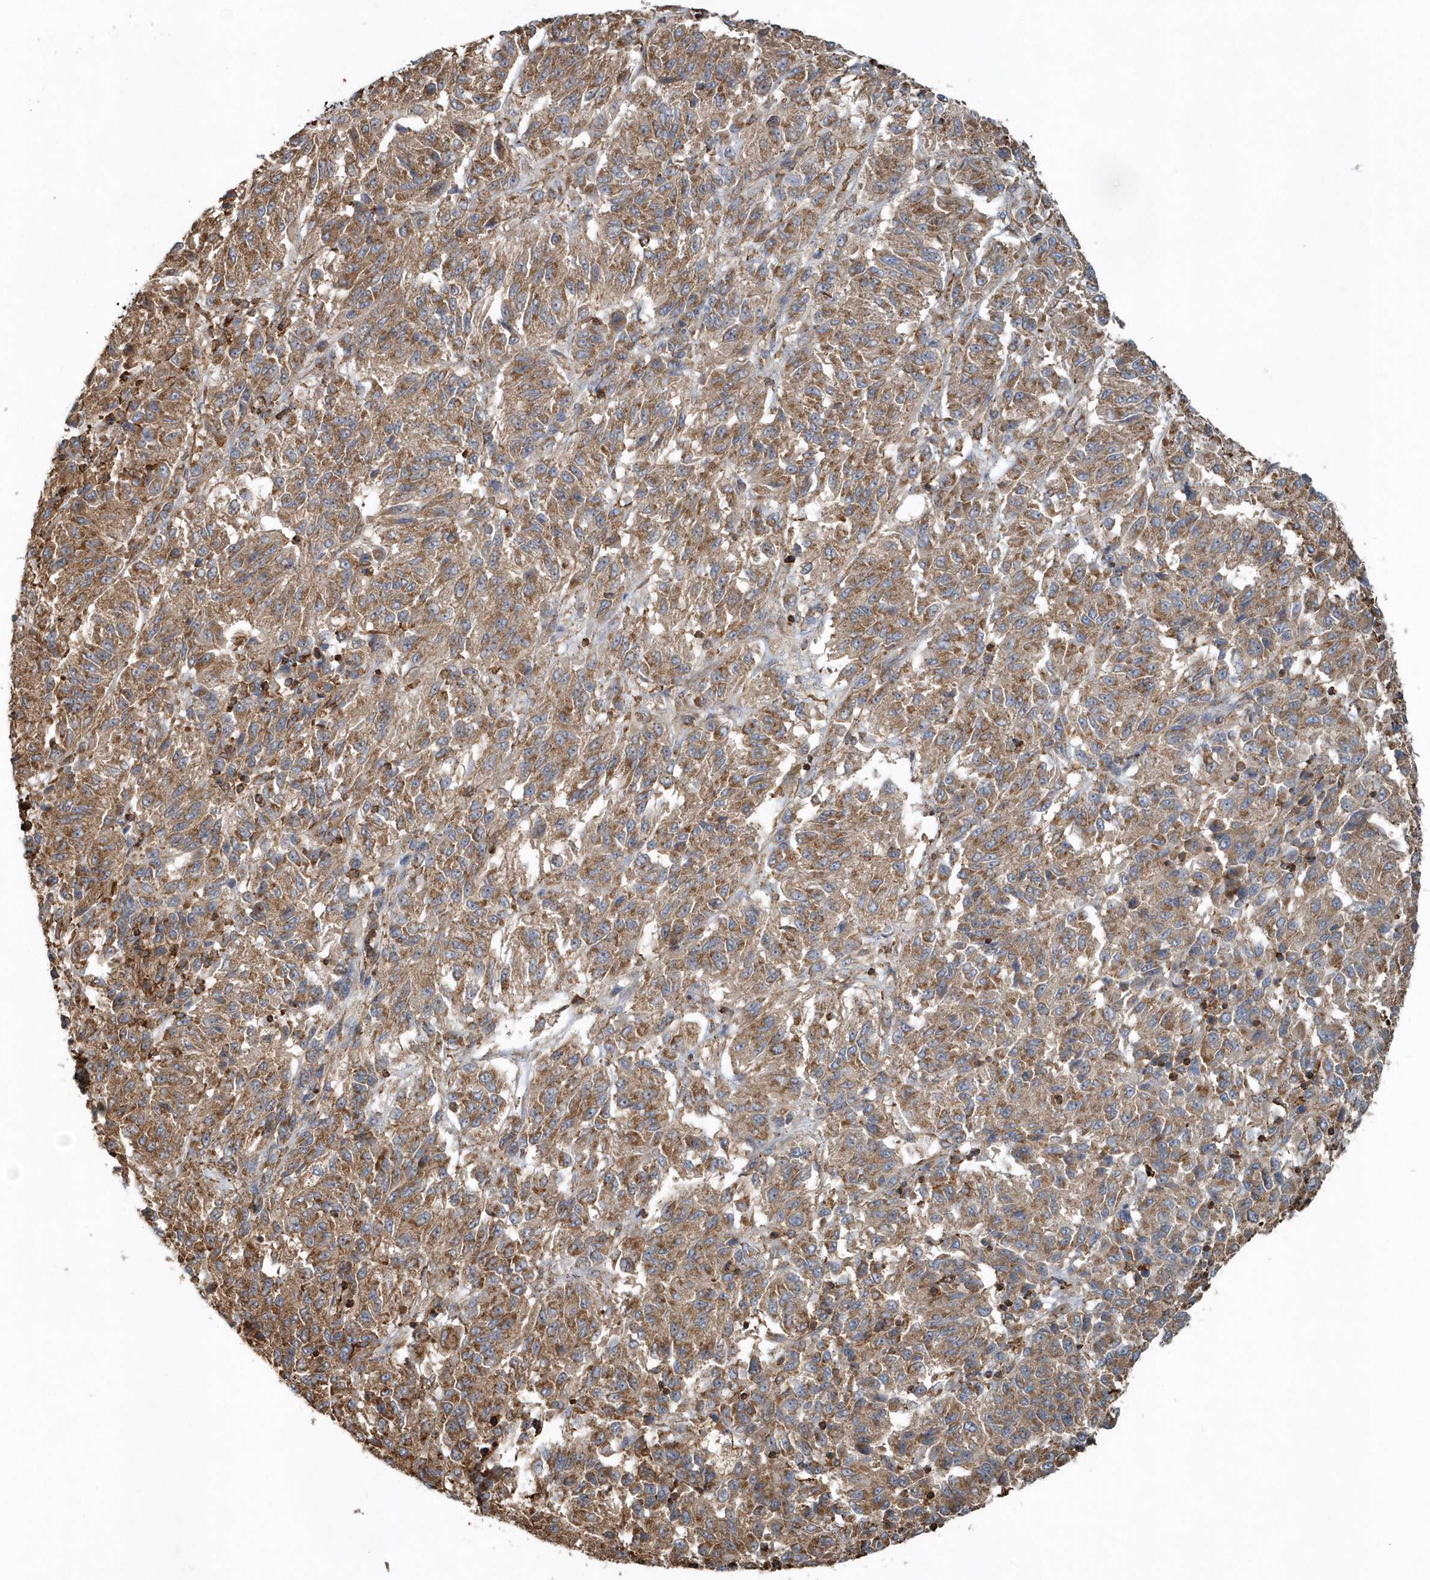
{"staining": {"intensity": "moderate", "quantity": ">75%", "location": "cytoplasmic/membranous"}, "tissue": "melanoma", "cell_type": "Tumor cells", "image_type": "cancer", "snomed": [{"axis": "morphology", "description": "Malignant melanoma, Metastatic site"}, {"axis": "topography", "description": "Lung"}], "caption": "An IHC micrograph of neoplastic tissue is shown. Protein staining in brown shows moderate cytoplasmic/membranous positivity in melanoma within tumor cells.", "gene": "MMUT", "patient": {"sex": "male", "age": 64}}